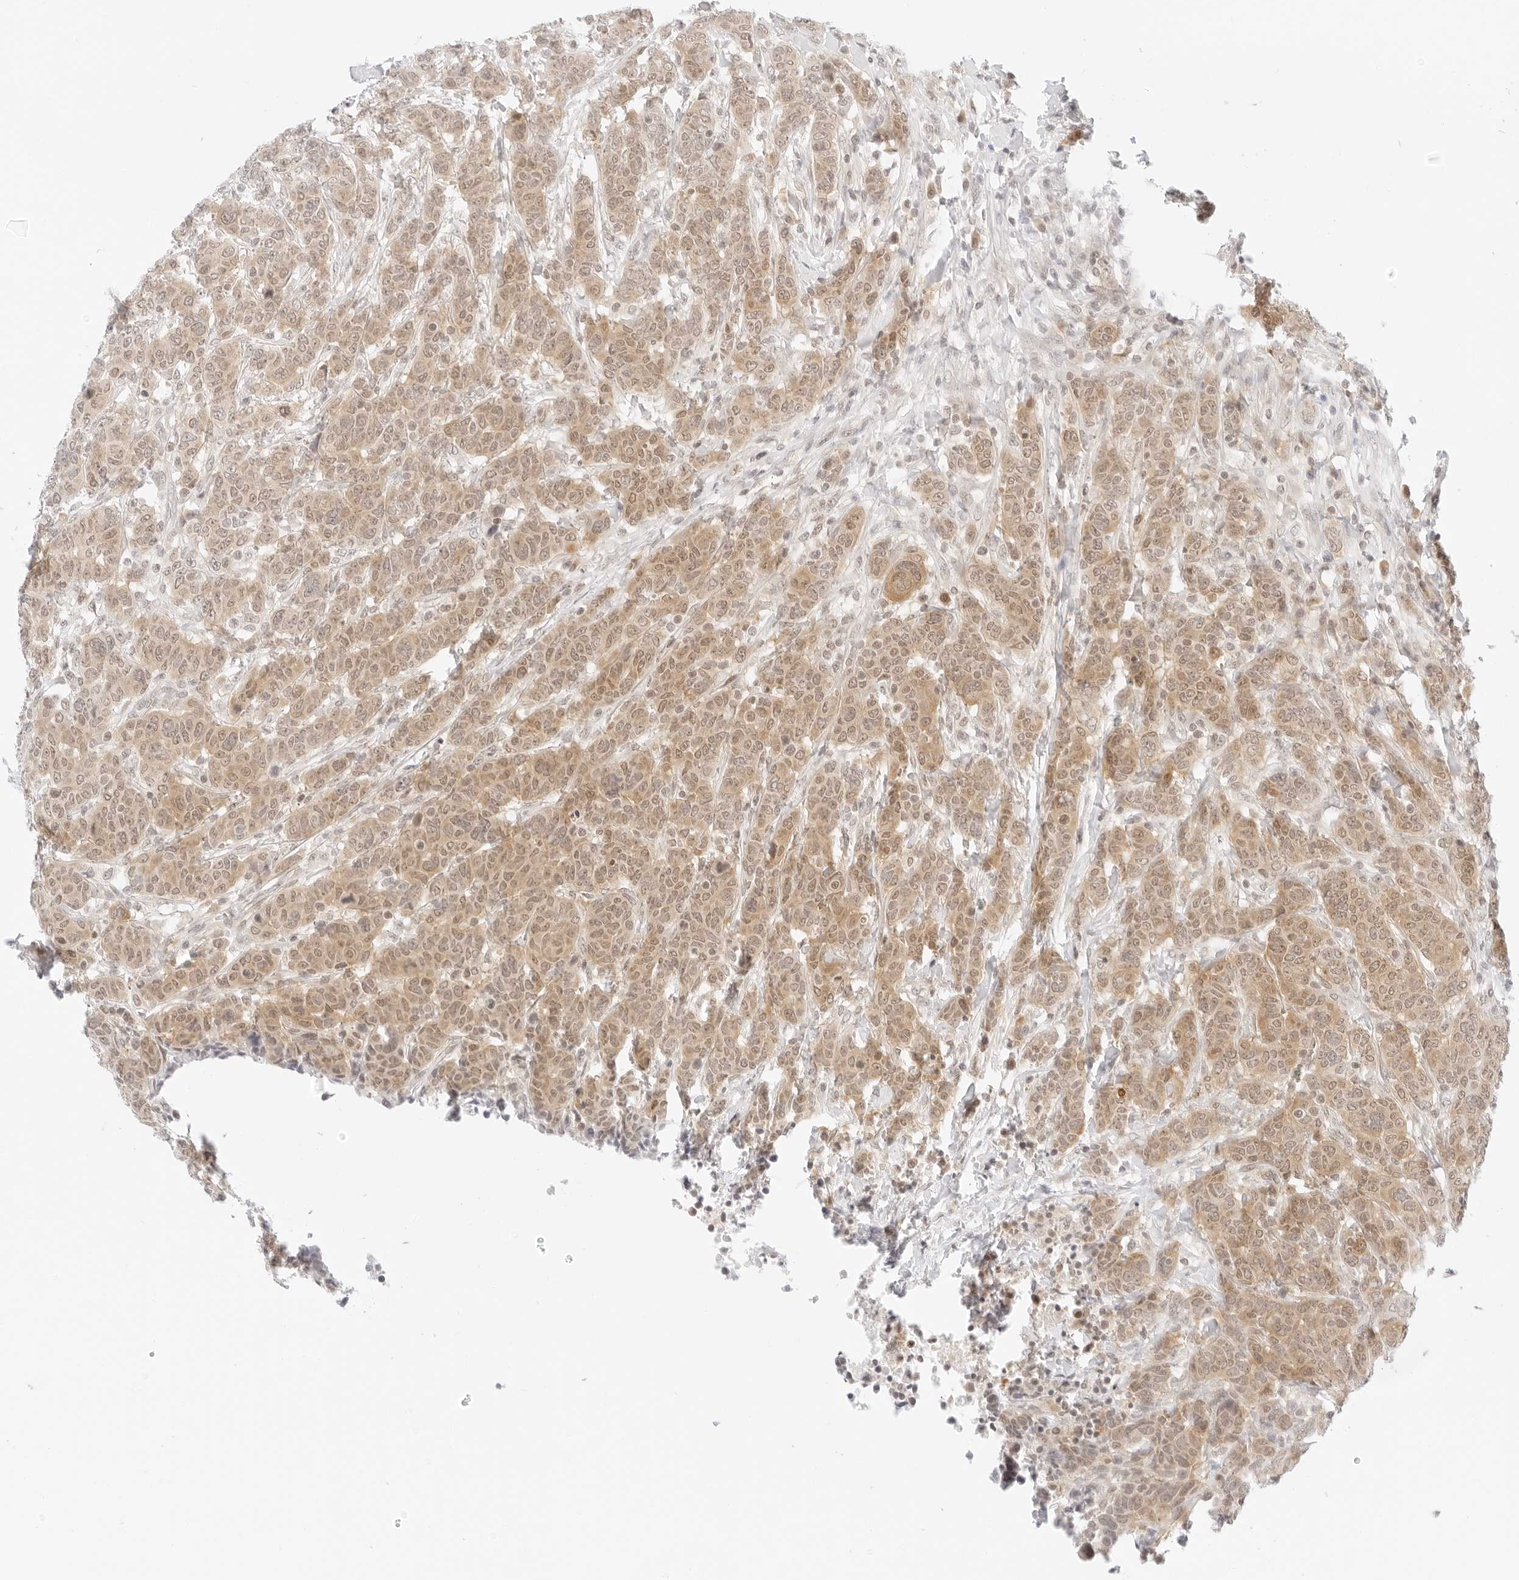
{"staining": {"intensity": "moderate", "quantity": ">75%", "location": "cytoplasmic/membranous,nuclear"}, "tissue": "breast cancer", "cell_type": "Tumor cells", "image_type": "cancer", "snomed": [{"axis": "morphology", "description": "Duct carcinoma"}, {"axis": "topography", "description": "Breast"}], "caption": "Protein analysis of intraductal carcinoma (breast) tissue displays moderate cytoplasmic/membranous and nuclear staining in approximately >75% of tumor cells.", "gene": "POLR3C", "patient": {"sex": "female", "age": 37}}